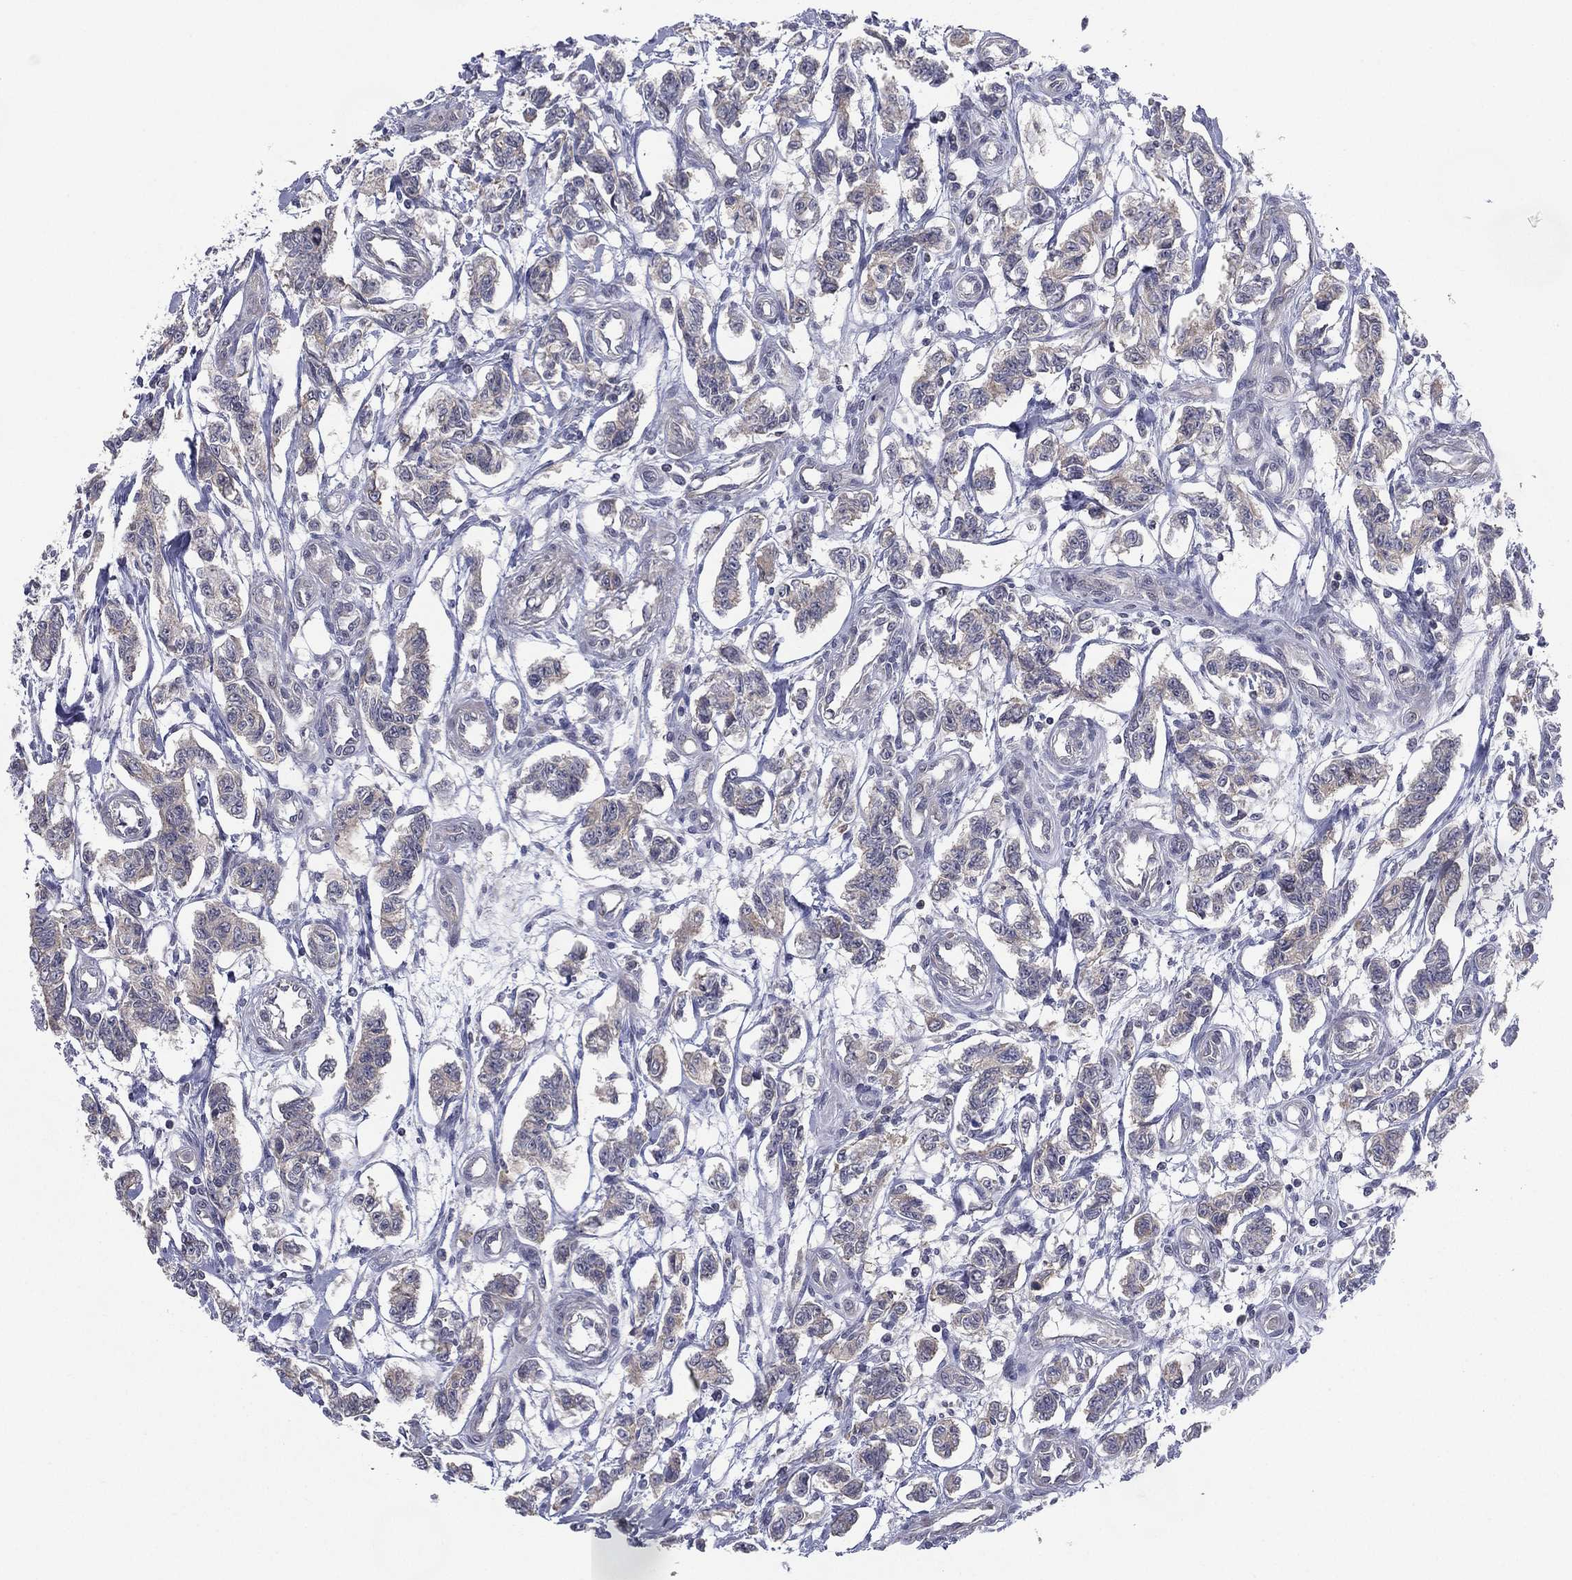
{"staining": {"intensity": "weak", "quantity": "<25%", "location": "cytoplasmic/membranous"}, "tissue": "carcinoid", "cell_type": "Tumor cells", "image_type": "cancer", "snomed": [{"axis": "morphology", "description": "Carcinoid, malignant, NOS"}, {"axis": "topography", "description": "Kidney"}], "caption": "Carcinoid was stained to show a protein in brown. There is no significant staining in tumor cells. (DAB immunohistochemistry, high magnification).", "gene": "KAT14", "patient": {"sex": "female", "age": 41}}